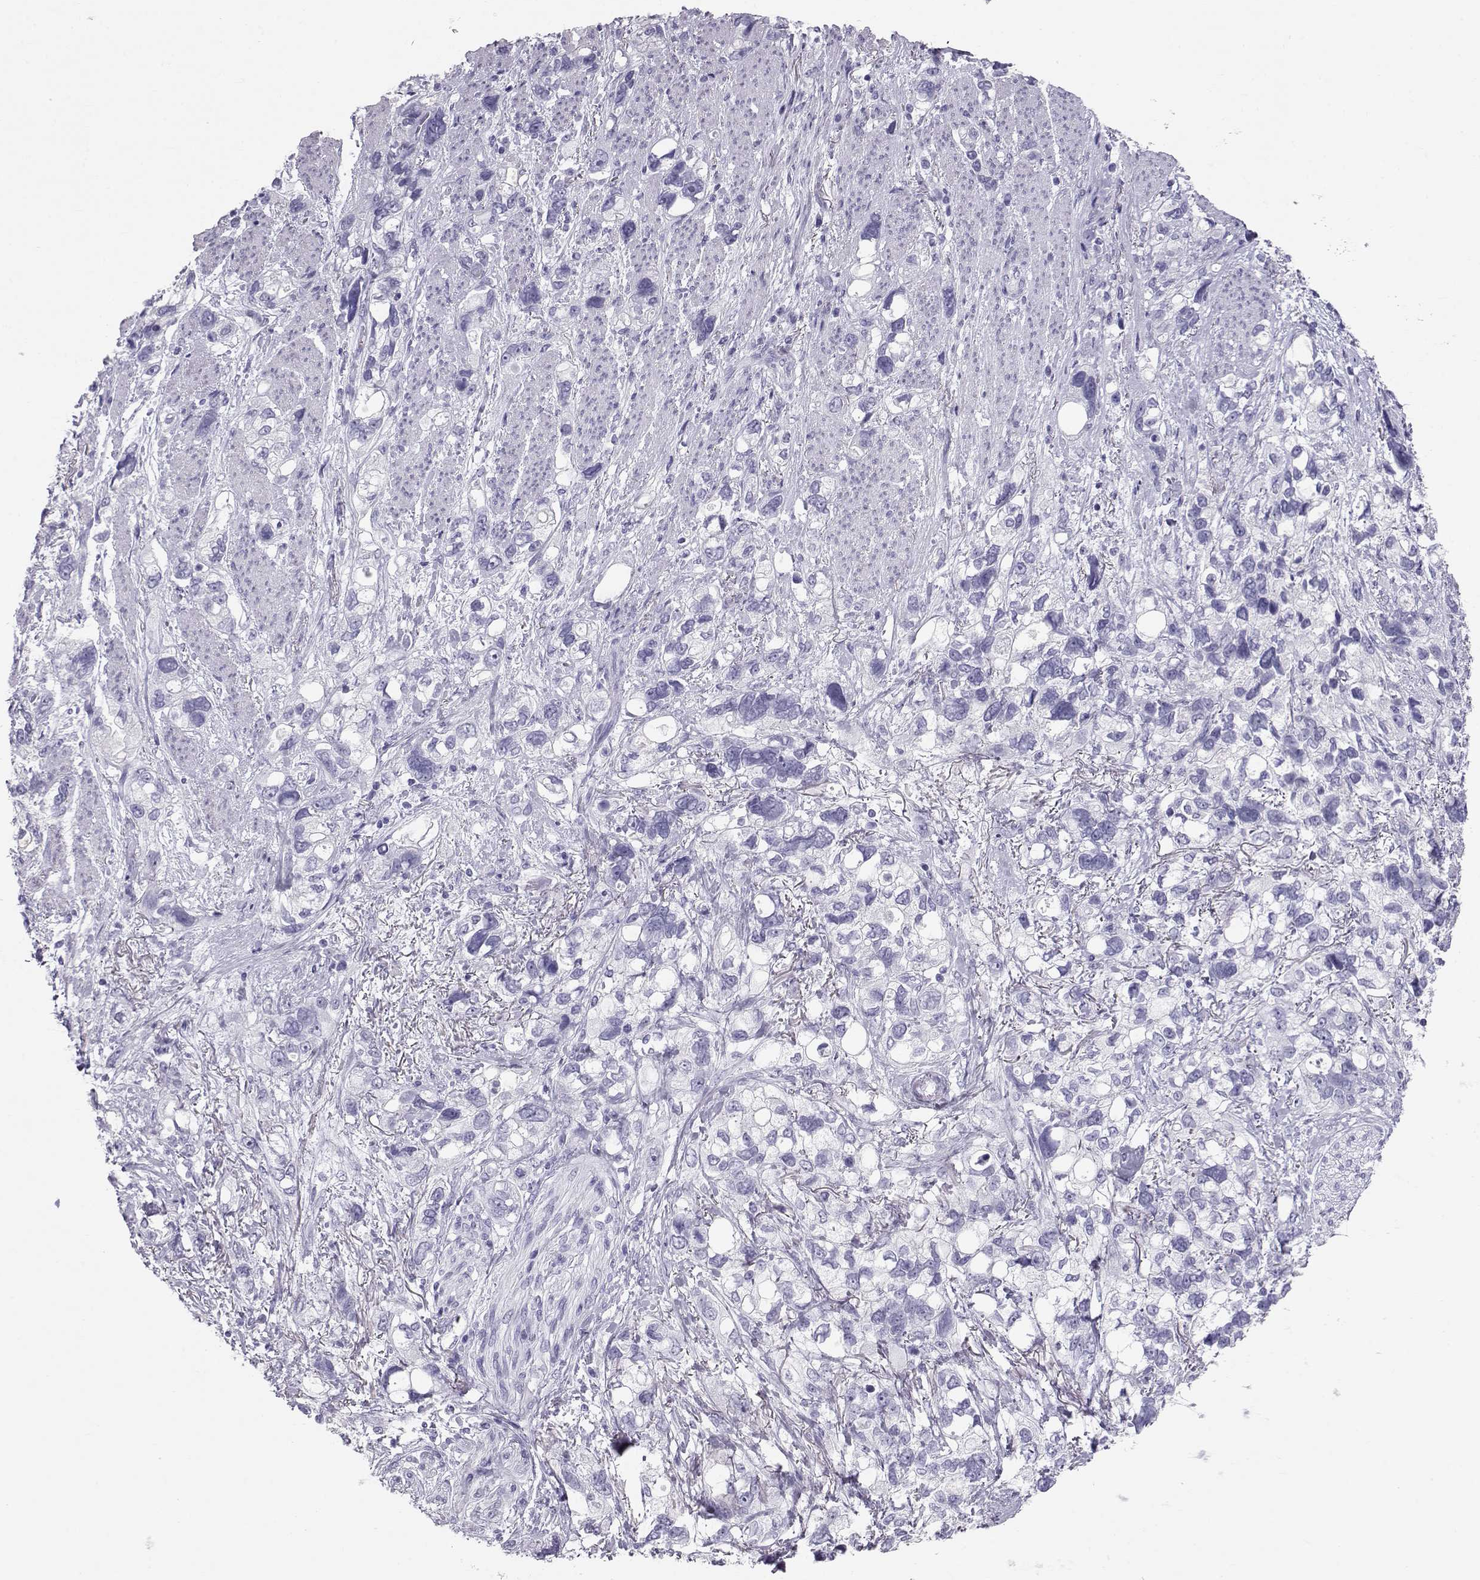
{"staining": {"intensity": "negative", "quantity": "none", "location": "none"}, "tissue": "stomach cancer", "cell_type": "Tumor cells", "image_type": "cancer", "snomed": [{"axis": "morphology", "description": "Adenocarcinoma, NOS"}, {"axis": "topography", "description": "Stomach, upper"}], "caption": "This is a image of immunohistochemistry (IHC) staining of adenocarcinoma (stomach), which shows no positivity in tumor cells.", "gene": "RD3", "patient": {"sex": "female", "age": 81}}